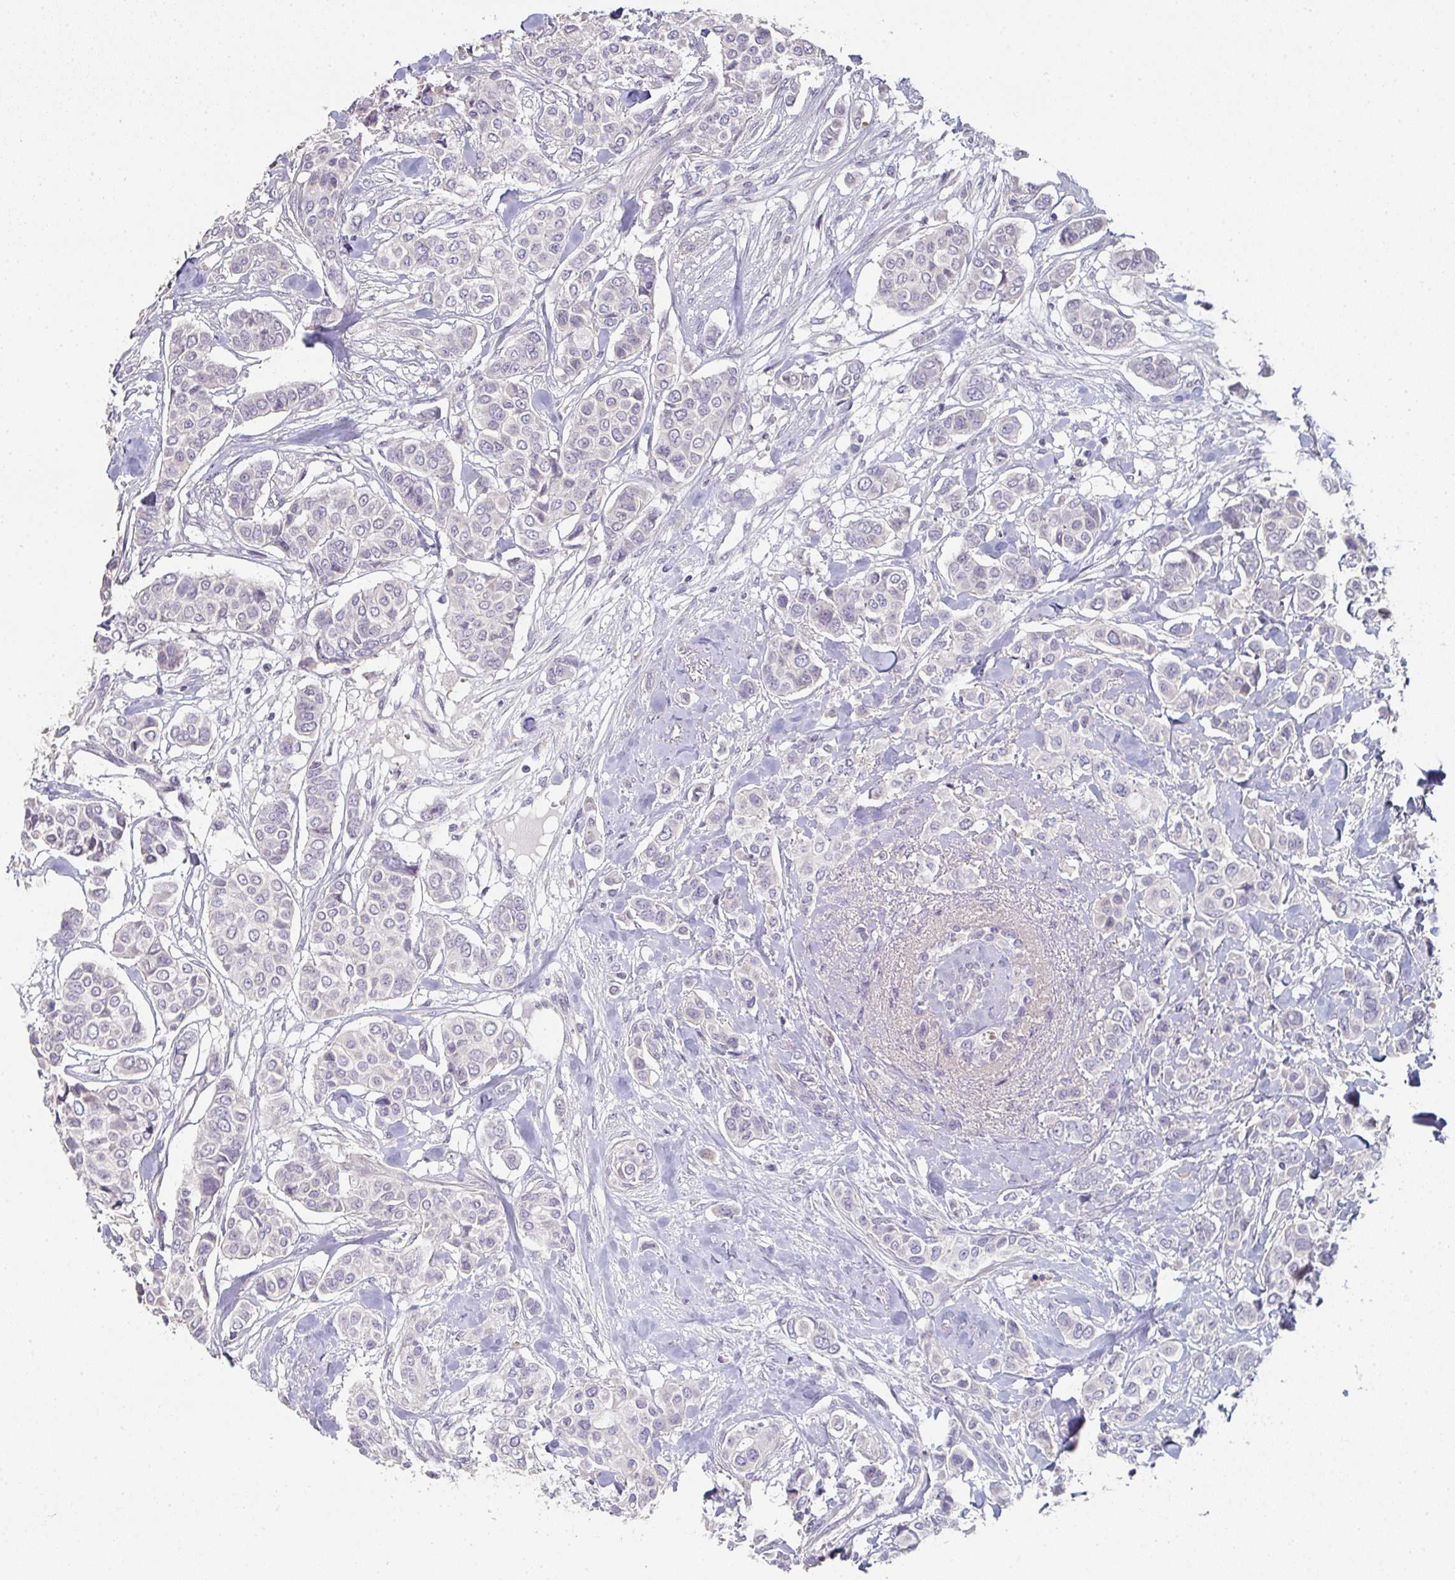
{"staining": {"intensity": "negative", "quantity": "none", "location": "none"}, "tissue": "breast cancer", "cell_type": "Tumor cells", "image_type": "cancer", "snomed": [{"axis": "morphology", "description": "Lobular carcinoma"}, {"axis": "topography", "description": "Breast"}], "caption": "High power microscopy histopathology image of an immunohistochemistry histopathology image of breast cancer, revealing no significant staining in tumor cells. (Brightfield microscopy of DAB (3,3'-diaminobenzidine) immunohistochemistry at high magnification).", "gene": "A1CF", "patient": {"sex": "female", "age": 51}}